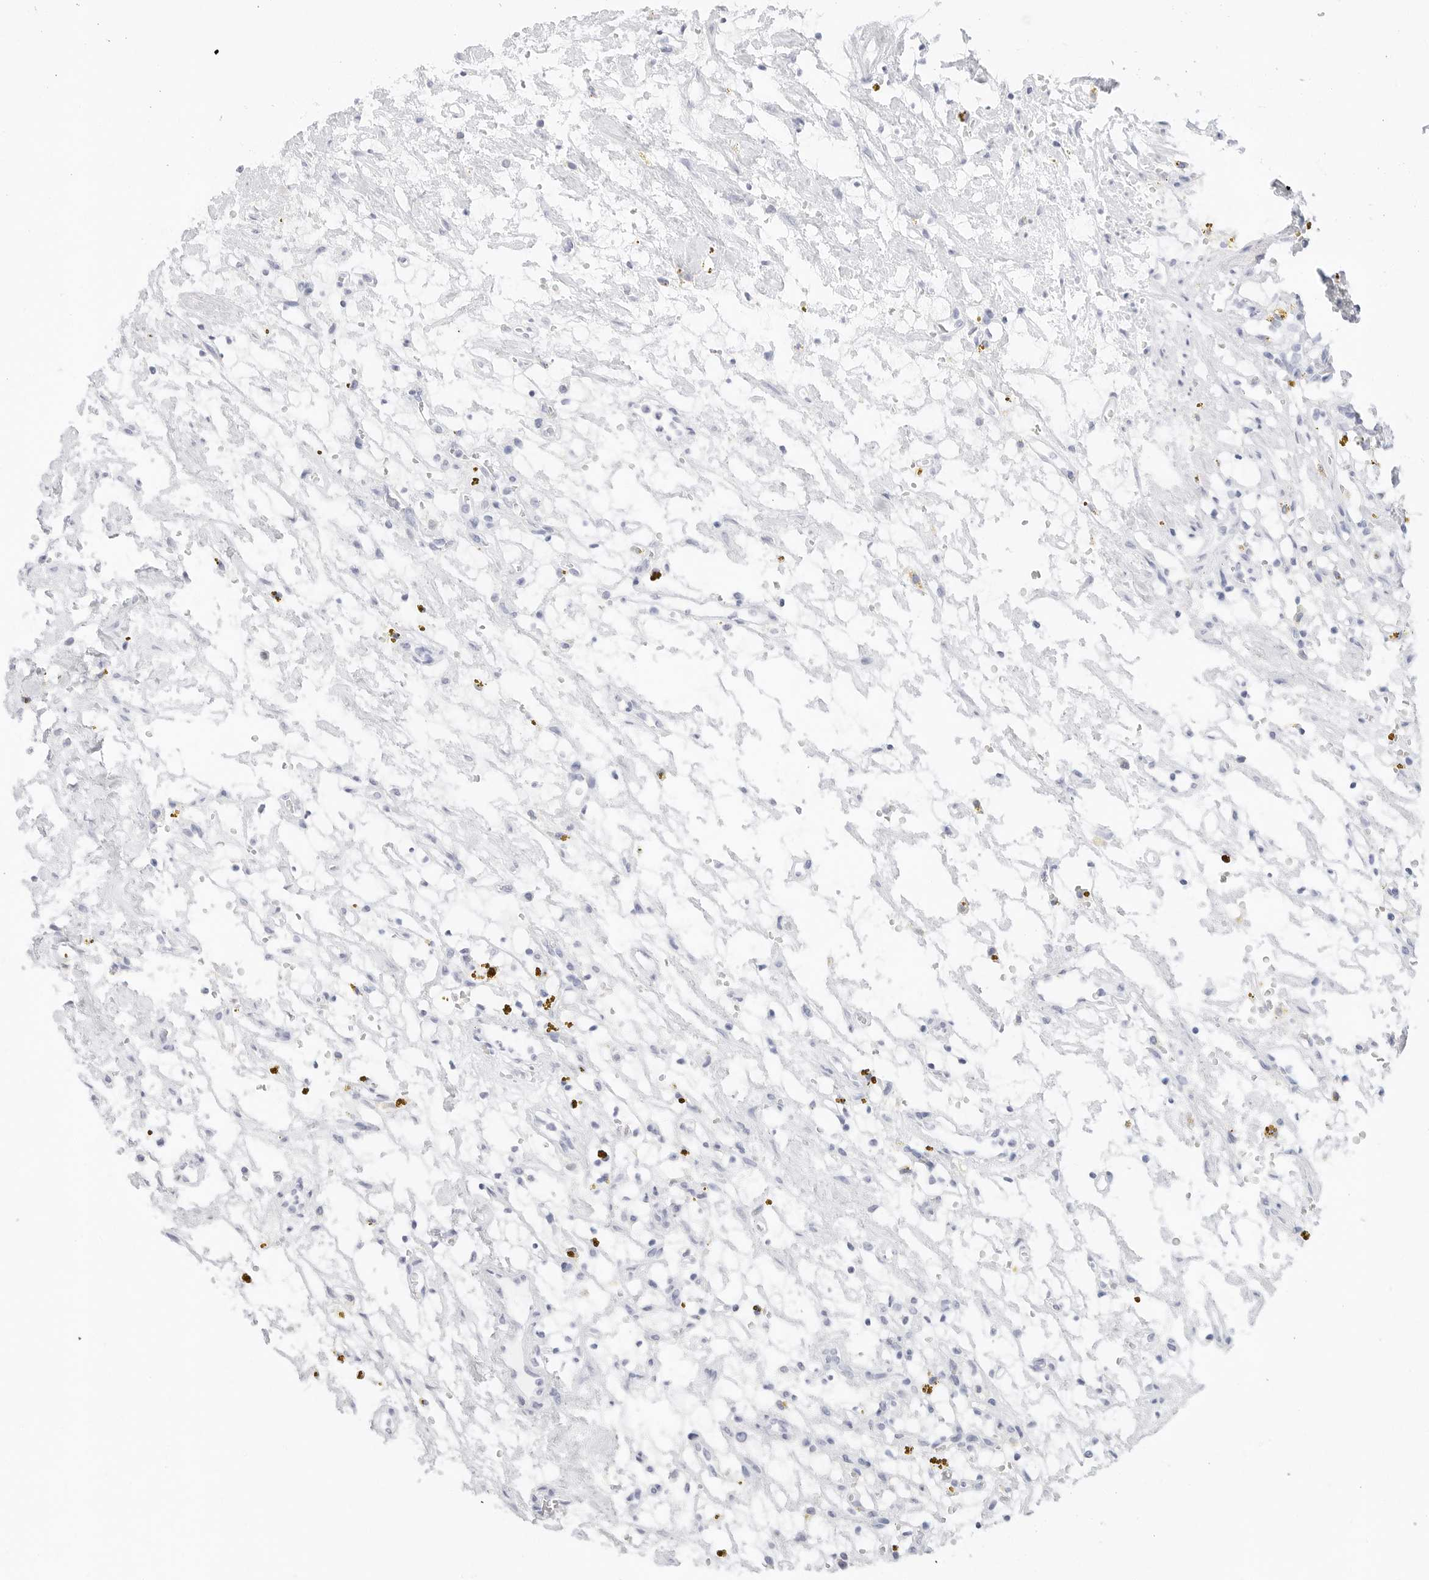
{"staining": {"intensity": "negative", "quantity": "none", "location": "none"}, "tissue": "renal cancer", "cell_type": "Tumor cells", "image_type": "cancer", "snomed": [{"axis": "morphology", "description": "Adenocarcinoma, NOS"}, {"axis": "topography", "description": "Kidney"}], "caption": "There is no significant staining in tumor cells of adenocarcinoma (renal).", "gene": "TFF2", "patient": {"sex": "female", "age": 69}}